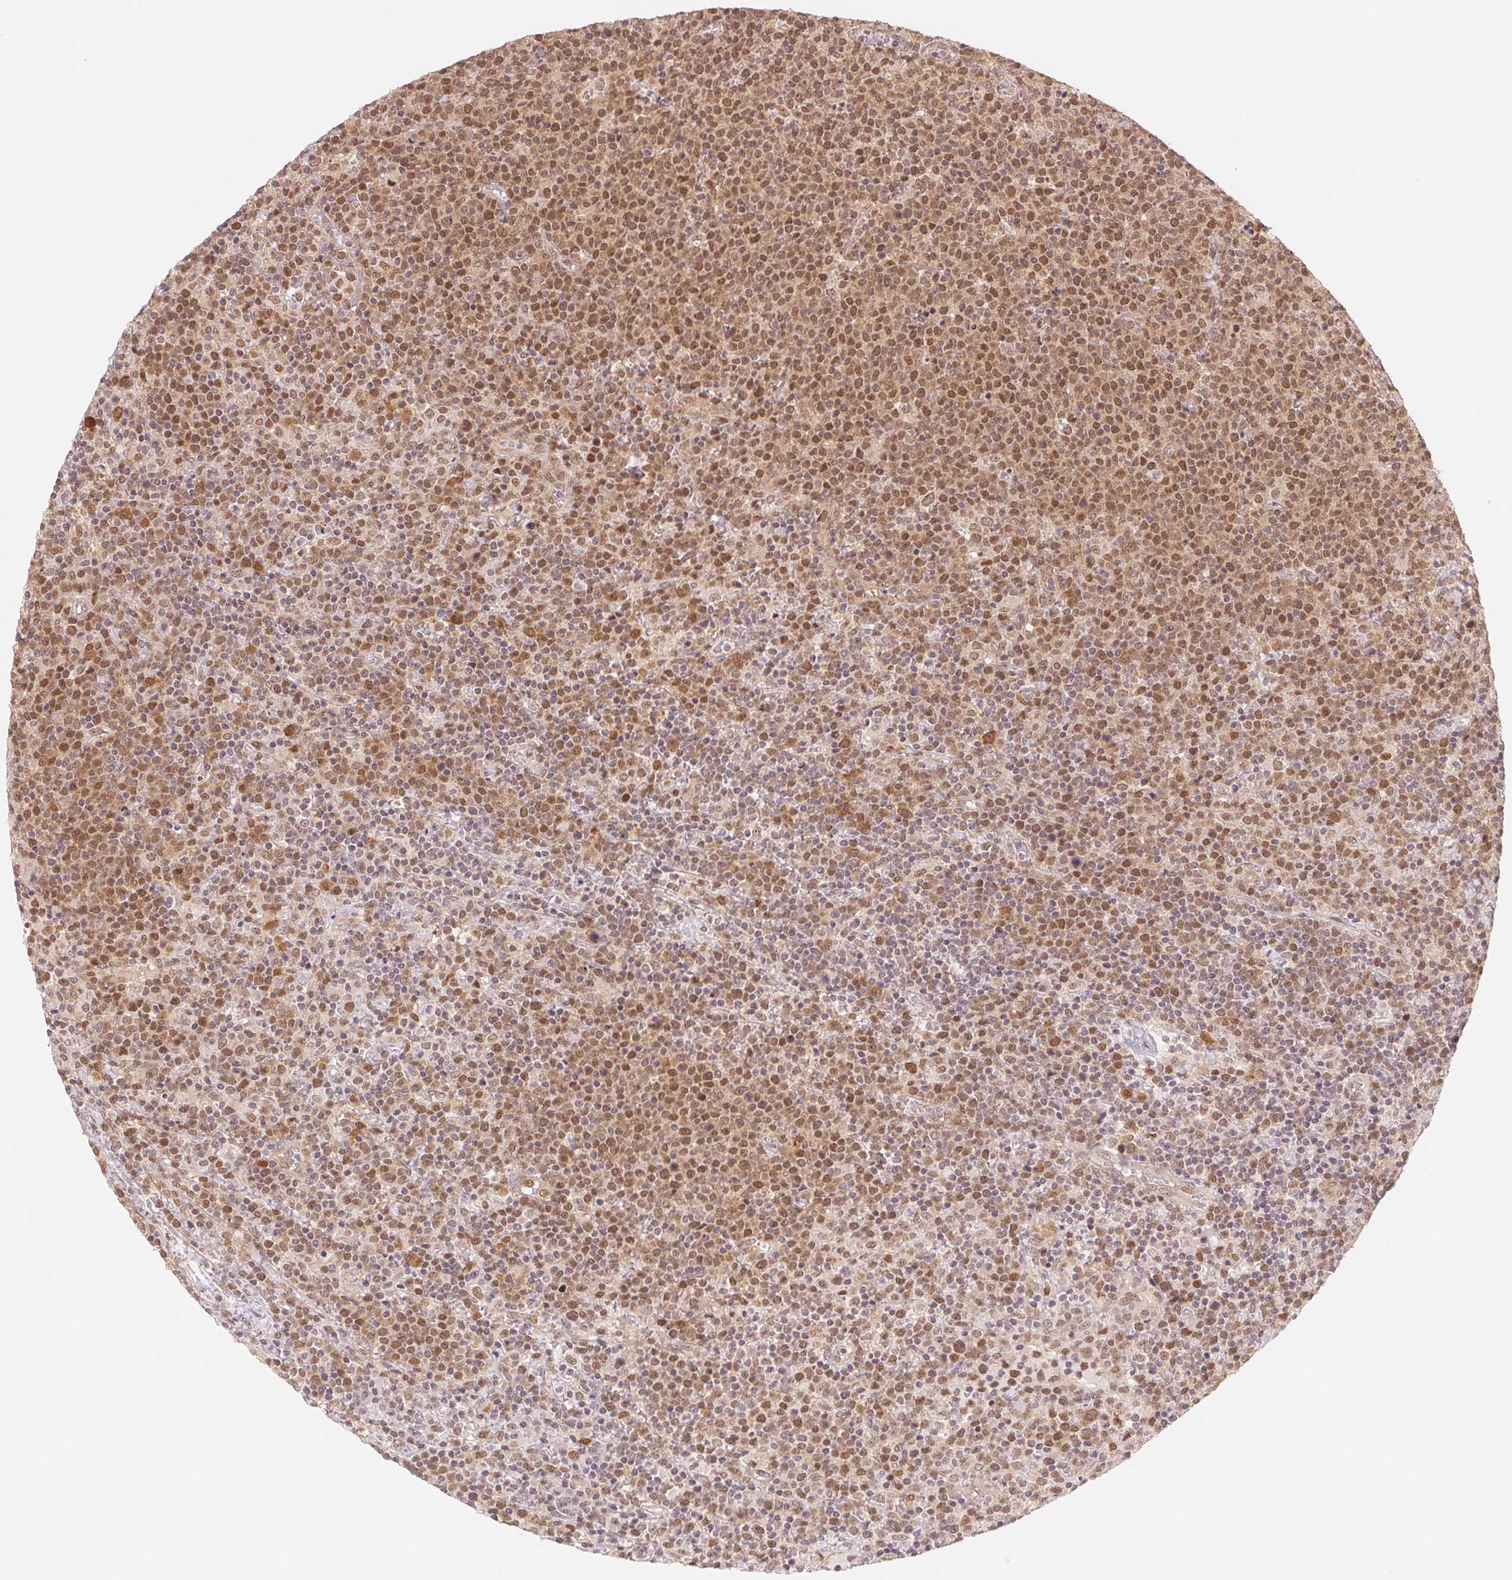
{"staining": {"intensity": "moderate", "quantity": "25%-75%", "location": "cytoplasmic/membranous,nuclear"}, "tissue": "lymphoma", "cell_type": "Tumor cells", "image_type": "cancer", "snomed": [{"axis": "morphology", "description": "Malignant lymphoma, non-Hodgkin's type, High grade"}, {"axis": "topography", "description": "Lymph node"}], "caption": "Brown immunohistochemical staining in lymphoma shows moderate cytoplasmic/membranous and nuclear expression in about 25%-75% of tumor cells.", "gene": "DNAJB6", "patient": {"sex": "male", "age": 61}}